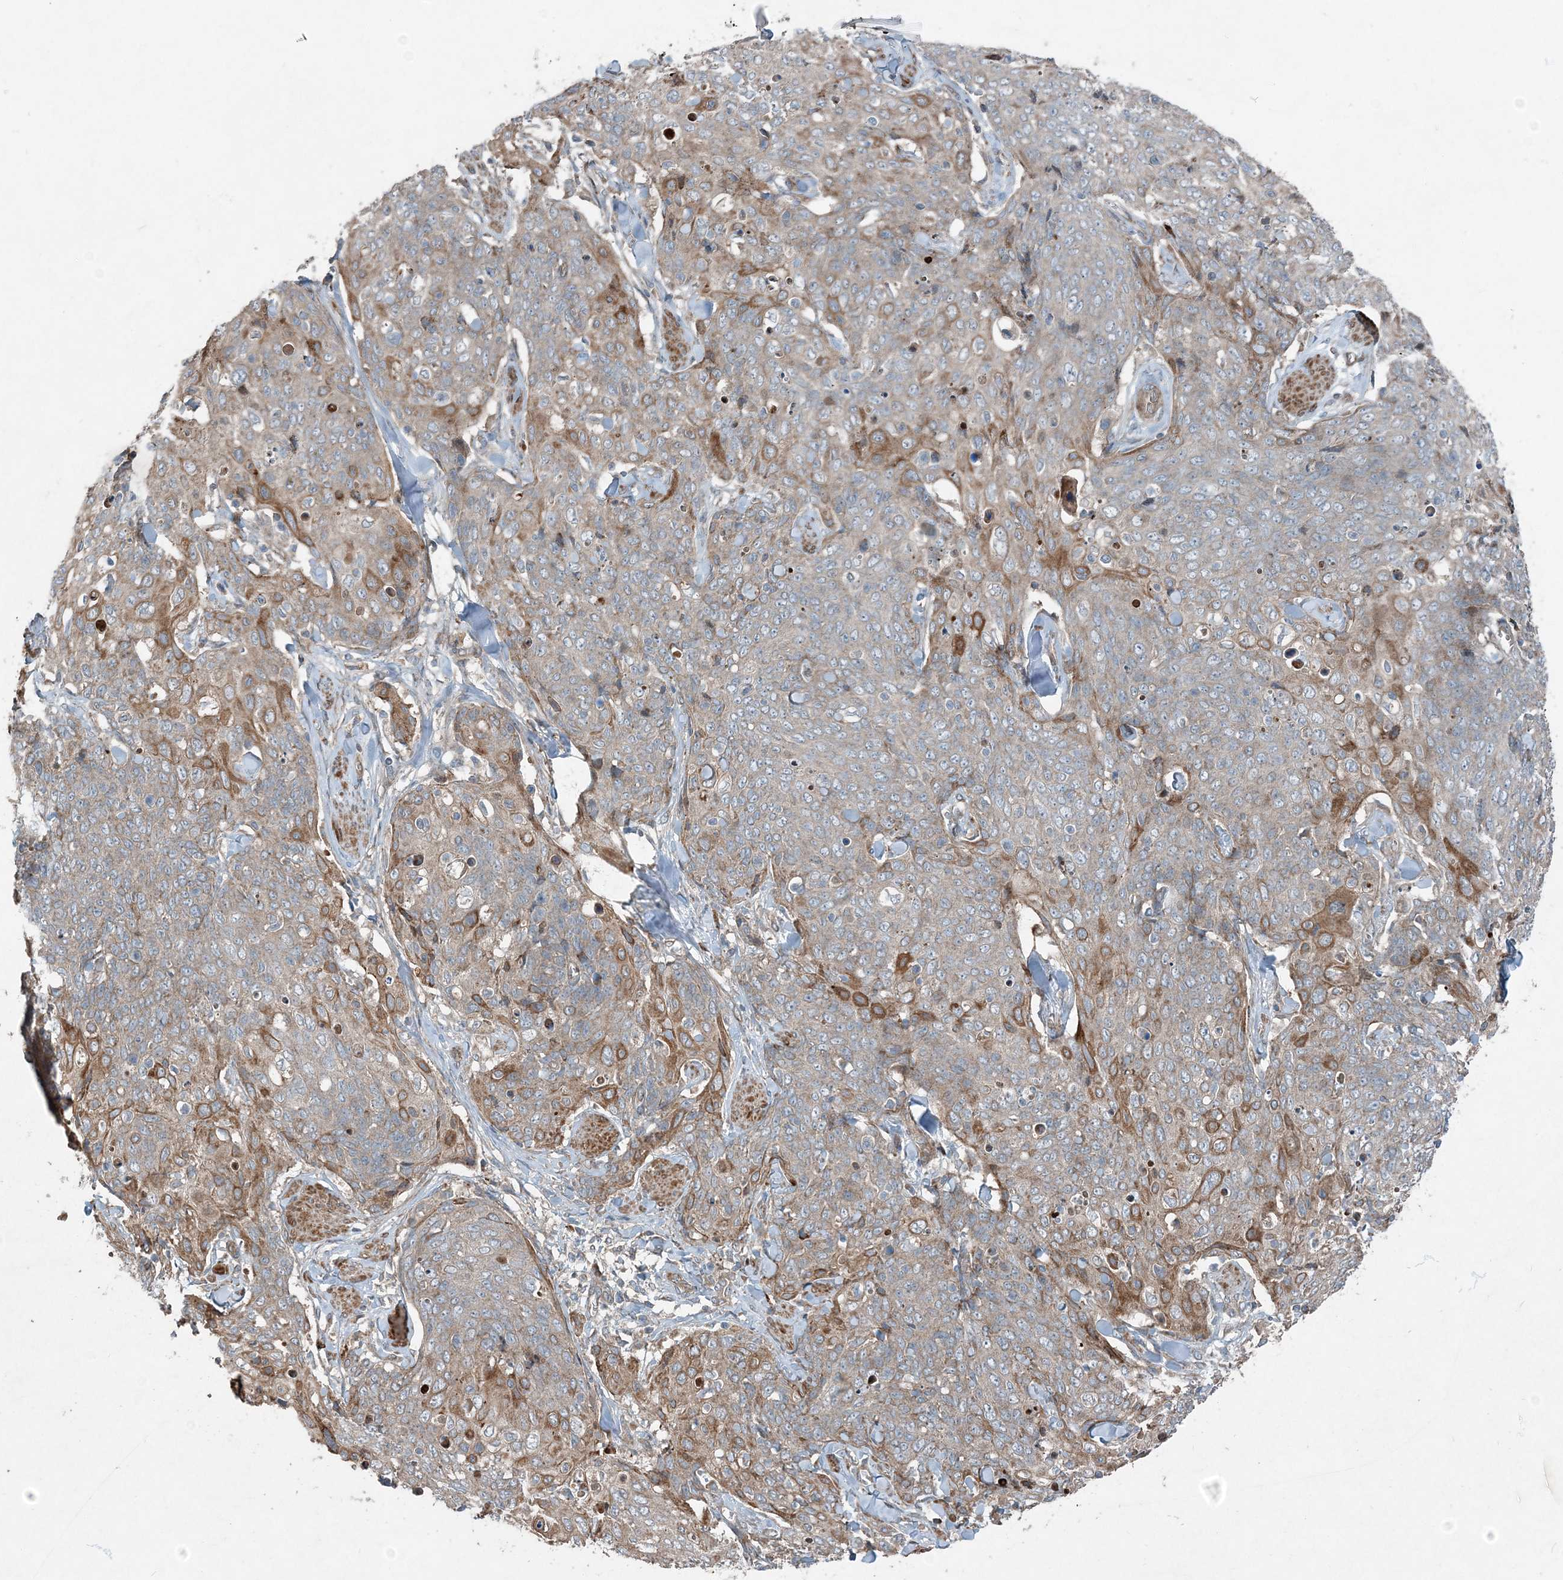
{"staining": {"intensity": "moderate", "quantity": "25%-75%", "location": "cytoplasmic/membranous"}, "tissue": "skin cancer", "cell_type": "Tumor cells", "image_type": "cancer", "snomed": [{"axis": "morphology", "description": "Squamous cell carcinoma, NOS"}, {"axis": "topography", "description": "Skin"}, {"axis": "topography", "description": "Vulva"}], "caption": "DAB immunohistochemical staining of skin squamous cell carcinoma exhibits moderate cytoplasmic/membranous protein staining in approximately 25%-75% of tumor cells. Using DAB (brown) and hematoxylin (blue) stains, captured at high magnification using brightfield microscopy.", "gene": "INTU", "patient": {"sex": "female", "age": 85}}